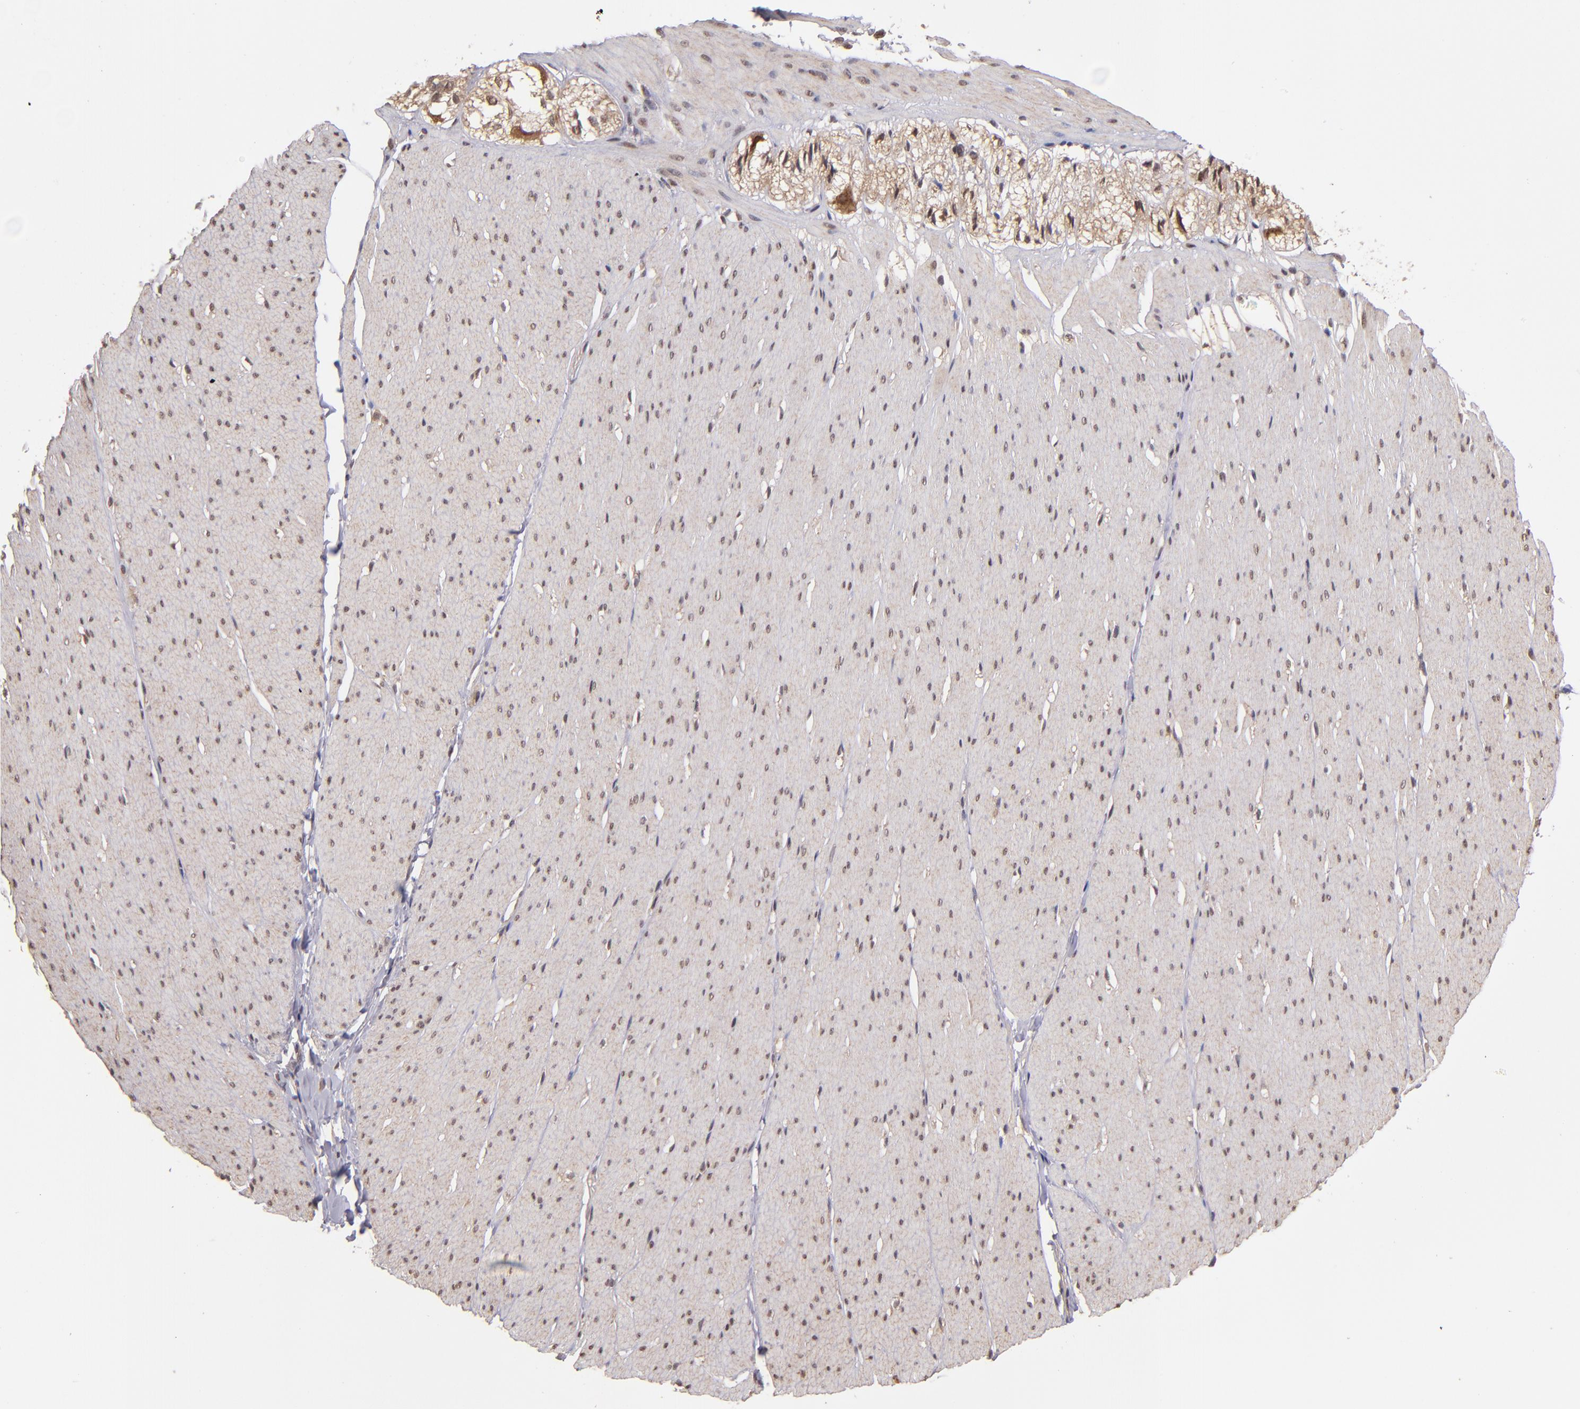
{"staining": {"intensity": "weak", "quantity": "25%-75%", "location": "nuclear"}, "tissue": "smooth muscle", "cell_type": "Smooth muscle cells", "image_type": "normal", "snomed": [{"axis": "morphology", "description": "Normal tissue, NOS"}, {"axis": "topography", "description": "Smooth muscle"}, {"axis": "topography", "description": "Colon"}], "caption": "Immunohistochemical staining of benign smooth muscle reveals 25%-75% levels of weak nuclear protein positivity in about 25%-75% of smooth muscle cells. (Brightfield microscopy of DAB IHC at high magnification).", "gene": "ABHD12B", "patient": {"sex": "male", "age": 67}}